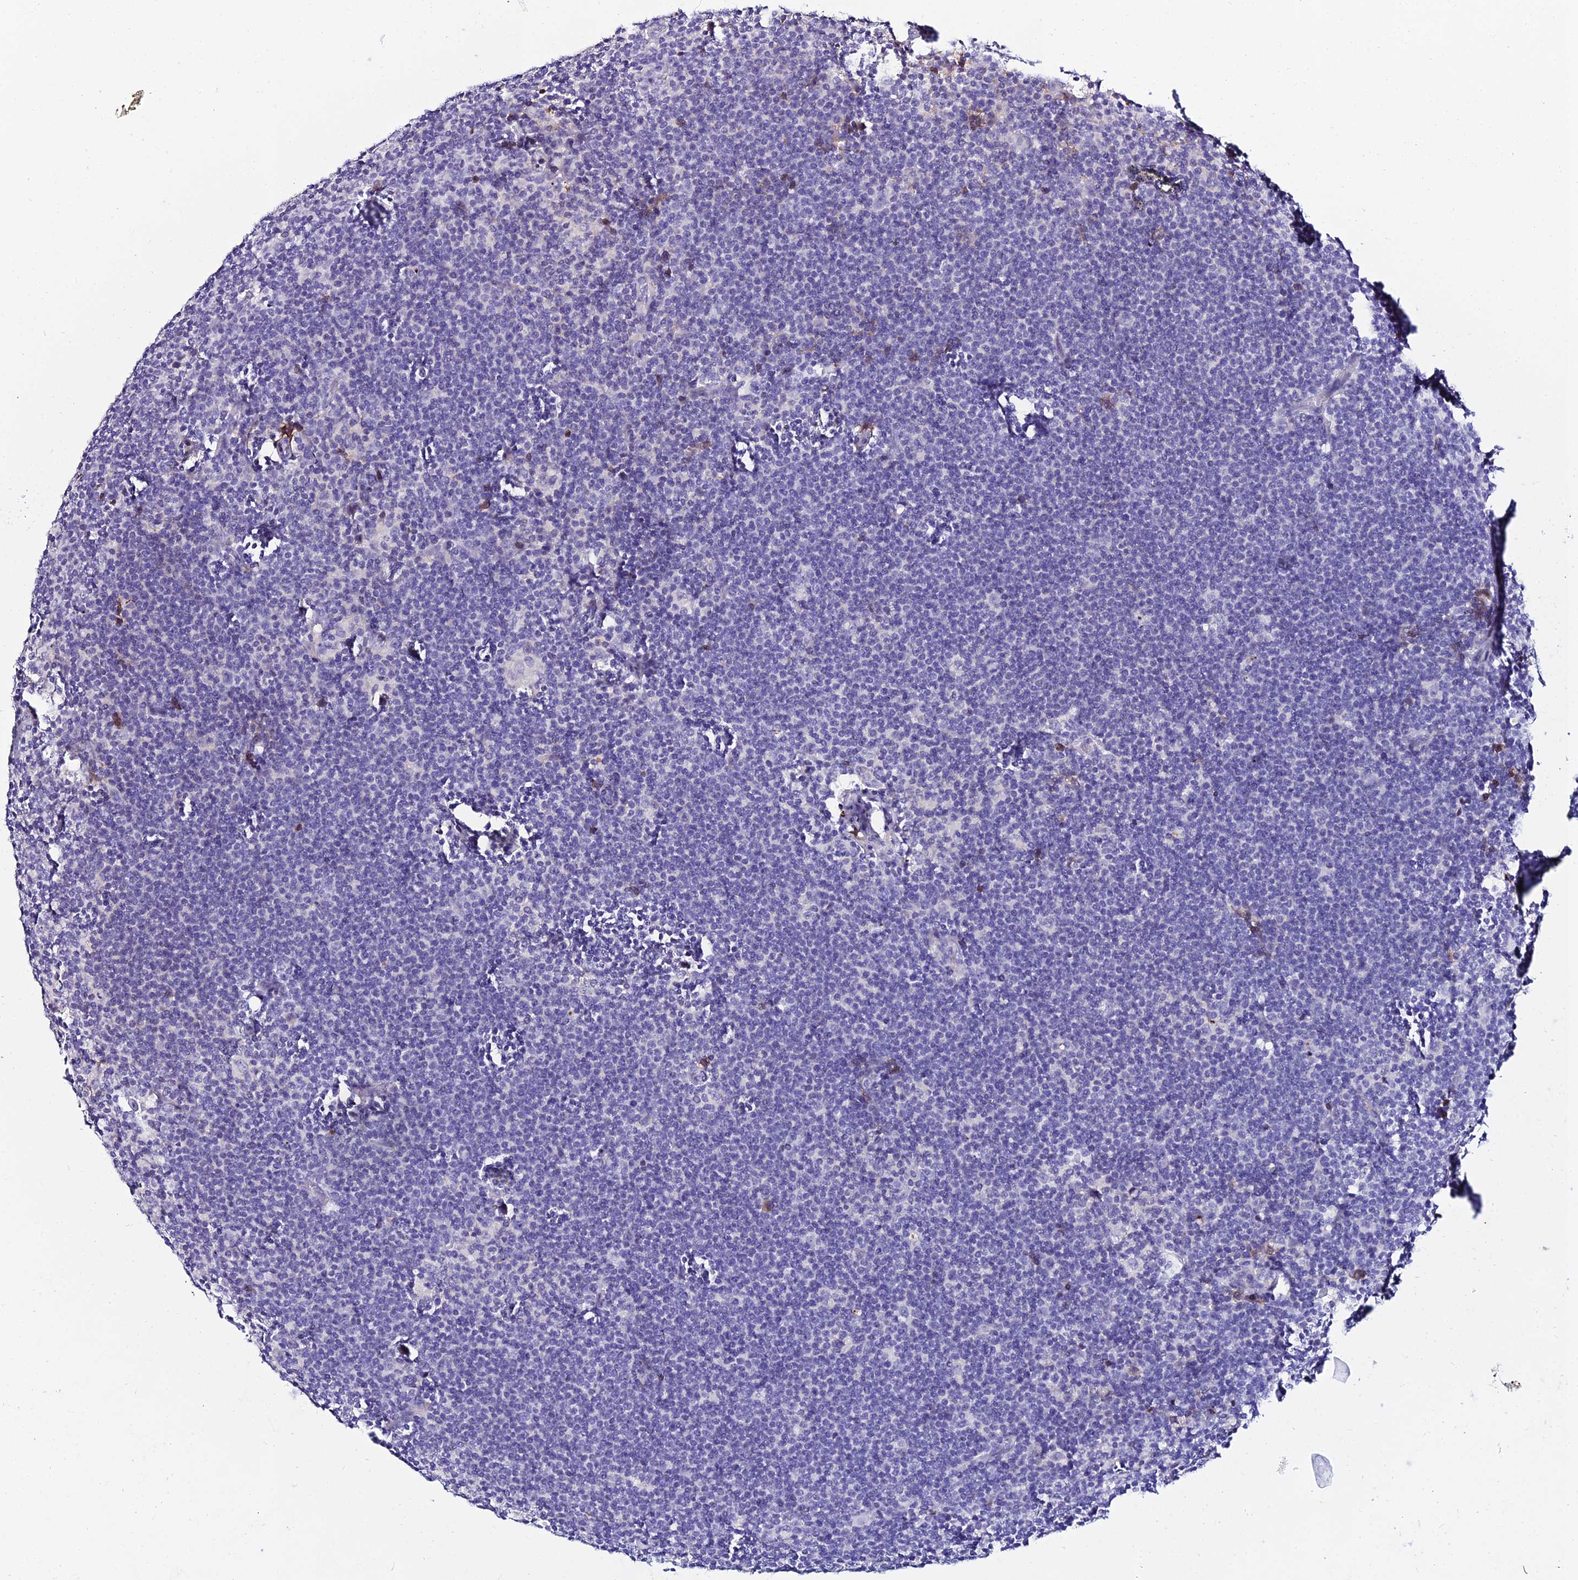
{"staining": {"intensity": "negative", "quantity": "none", "location": "none"}, "tissue": "lymphoma", "cell_type": "Tumor cells", "image_type": "cancer", "snomed": [{"axis": "morphology", "description": "Hodgkin's disease, NOS"}, {"axis": "topography", "description": "Lymph node"}], "caption": "Hodgkin's disease was stained to show a protein in brown. There is no significant staining in tumor cells. (Brightfield microscopy of DAB (3,3'-diaminobenzidine) immunohistochemistry at high magnification).", "gene": "DEFB132", "patient": {"sex": "female", "age": 57}}